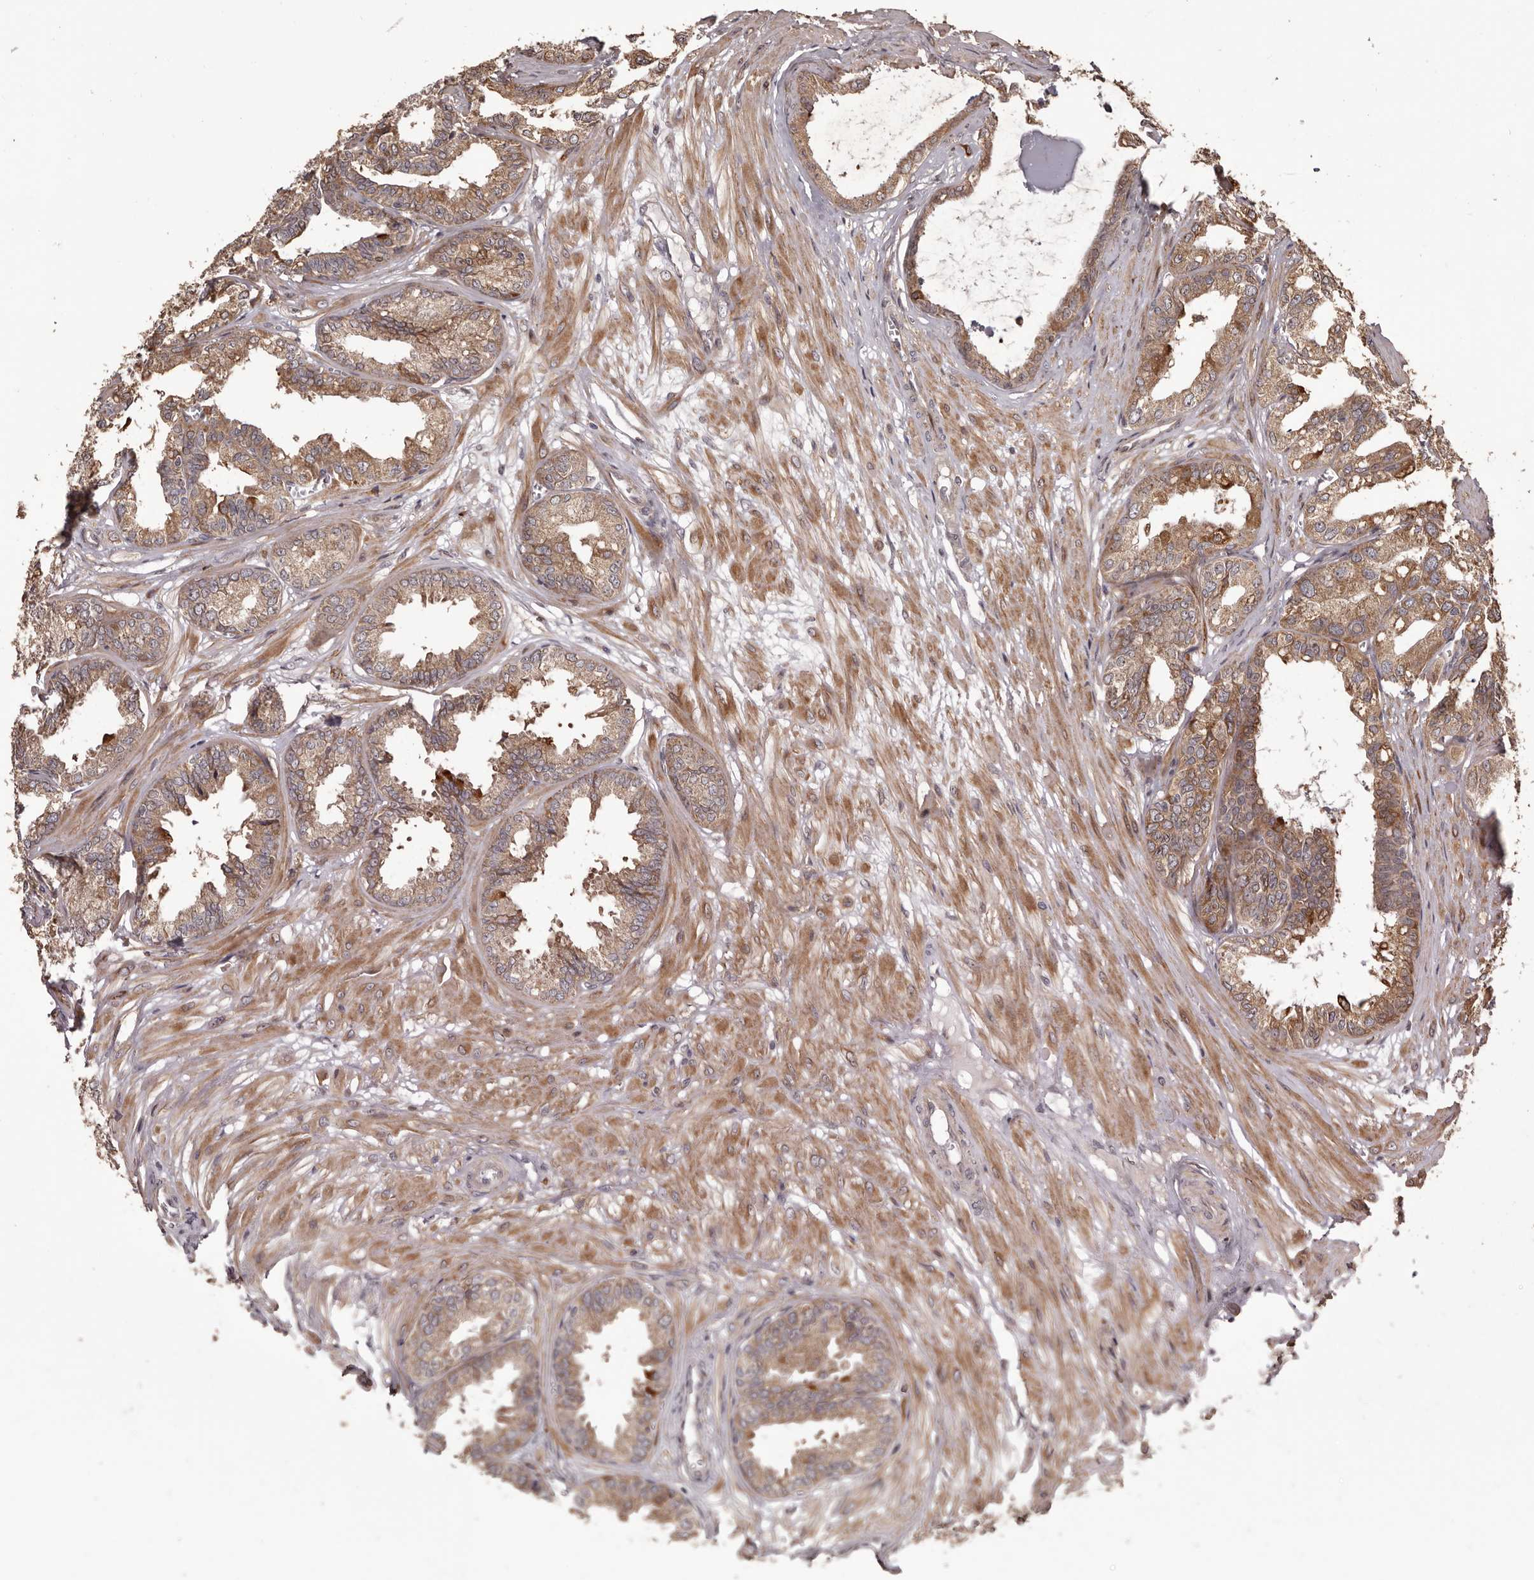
{"staining": {"intensity": "moderate", "quantity": ">75%", "location": "cytoplasmic/membranous"}, "tissue": "seminal vesicle", "cell_type": "Glandular cells", "image_type": "normal", "snomed": [{"axis": "morphology", "description": "Normal tissue, NOS"}, {"axis": "topography", "description": "Prostate"}, {"axis": "topography", "description": "Seminal veicle"}], "caption": "Immunohistochemical staining of unremarkable human seminal vesicle reveals moderate cytoplasmic/membranous protein expression in approximately >75% of glandular cells.", "gene": "ZCCHC7", "patient": {"sex": "male", "age": 51}}